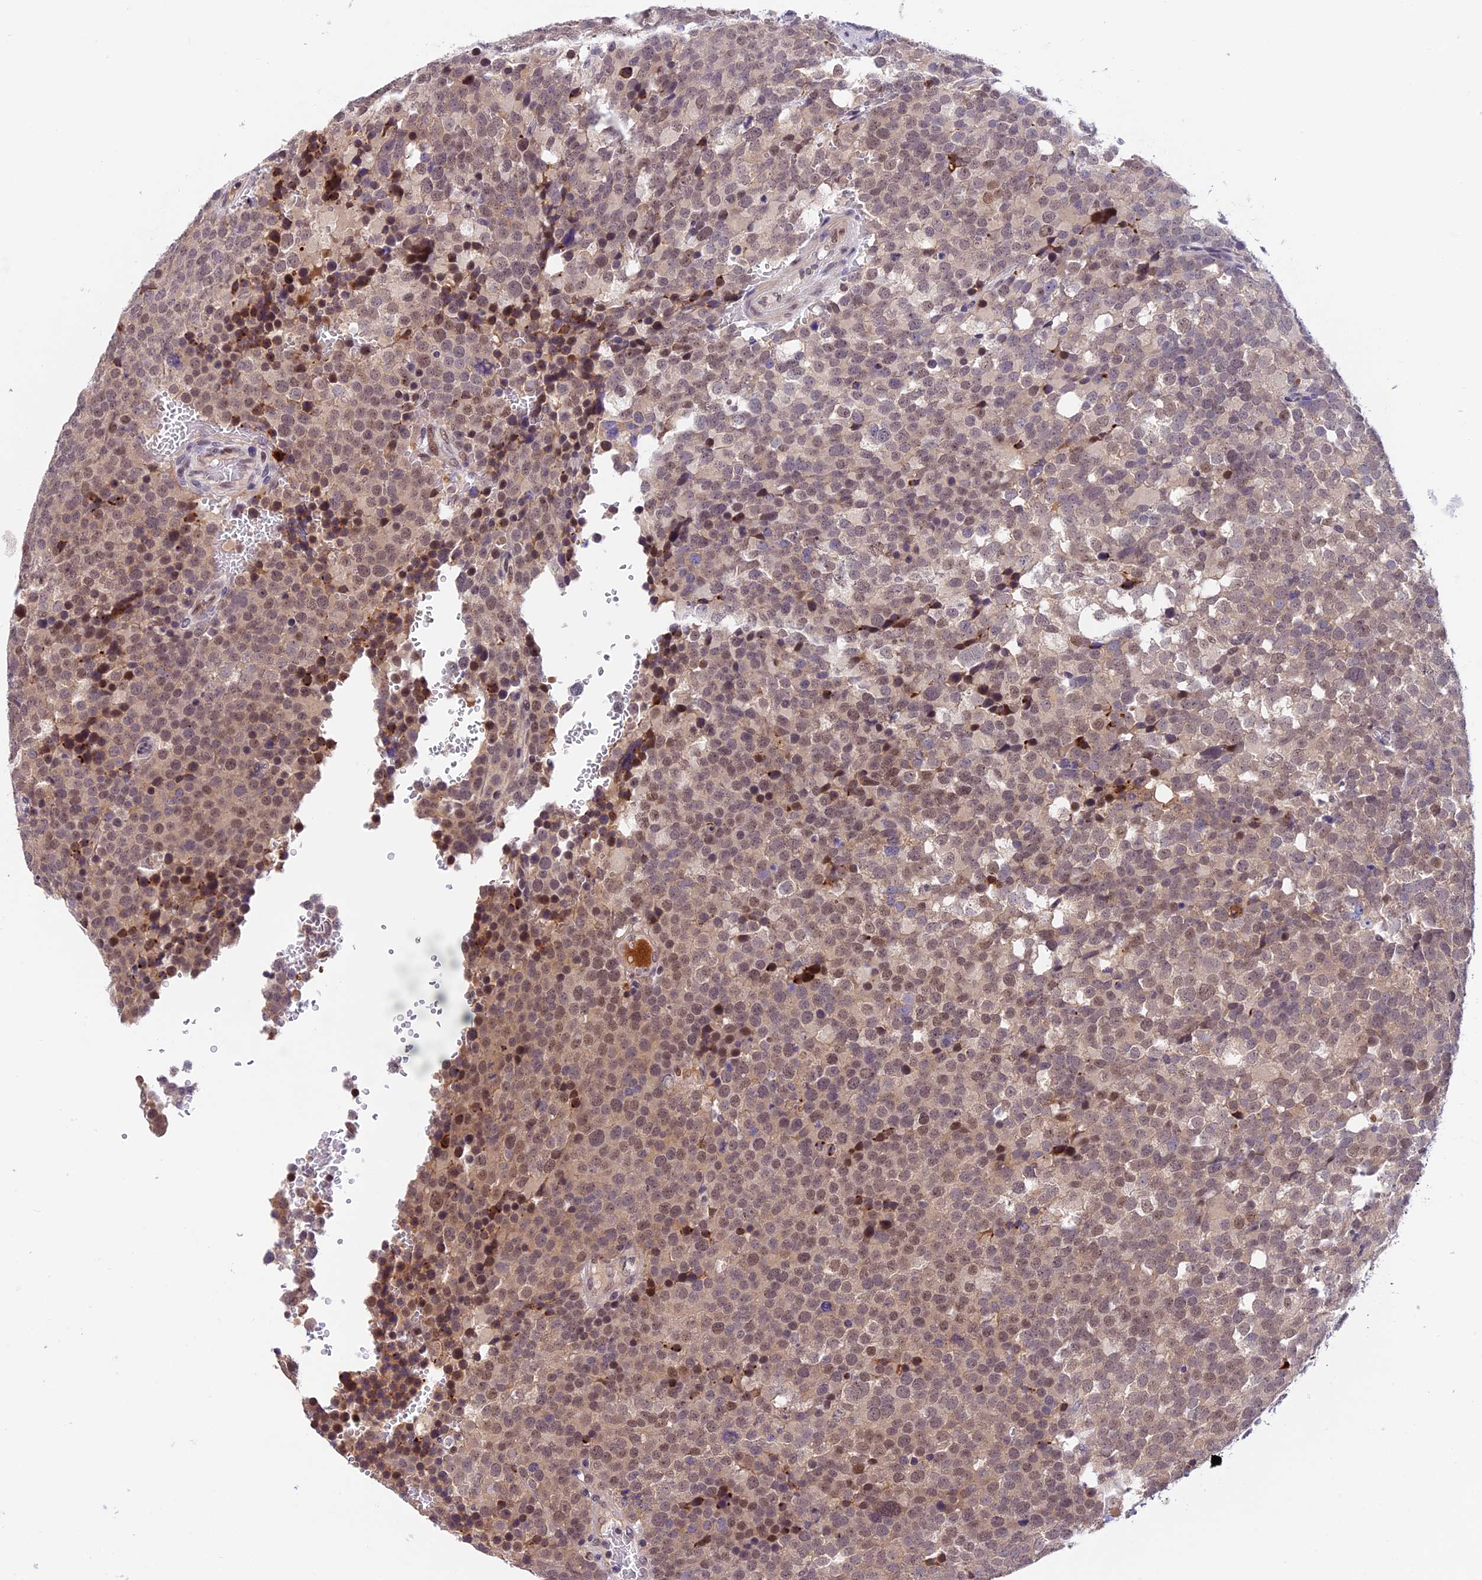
{"staining": {"intensity": "moderate", "quantity": "25%-75%", "location": "nuclear"}, "tissue": "testis cancer", "cell_type": "Tumor cells", "image_type": "cancer", "snomed": [{"axis": "morphology", "description": "Seminoma, NOS"}, {"axis": "topography", "description": "Testis"}], "caption": "Immunohistochemical staining of seminoma (testis) shows medium levels of moderate nuclear protein staining in about 25%-75% of tumor cells.", "gene": "FBXO45", "patient": {"sex": "male", "age": 71}}